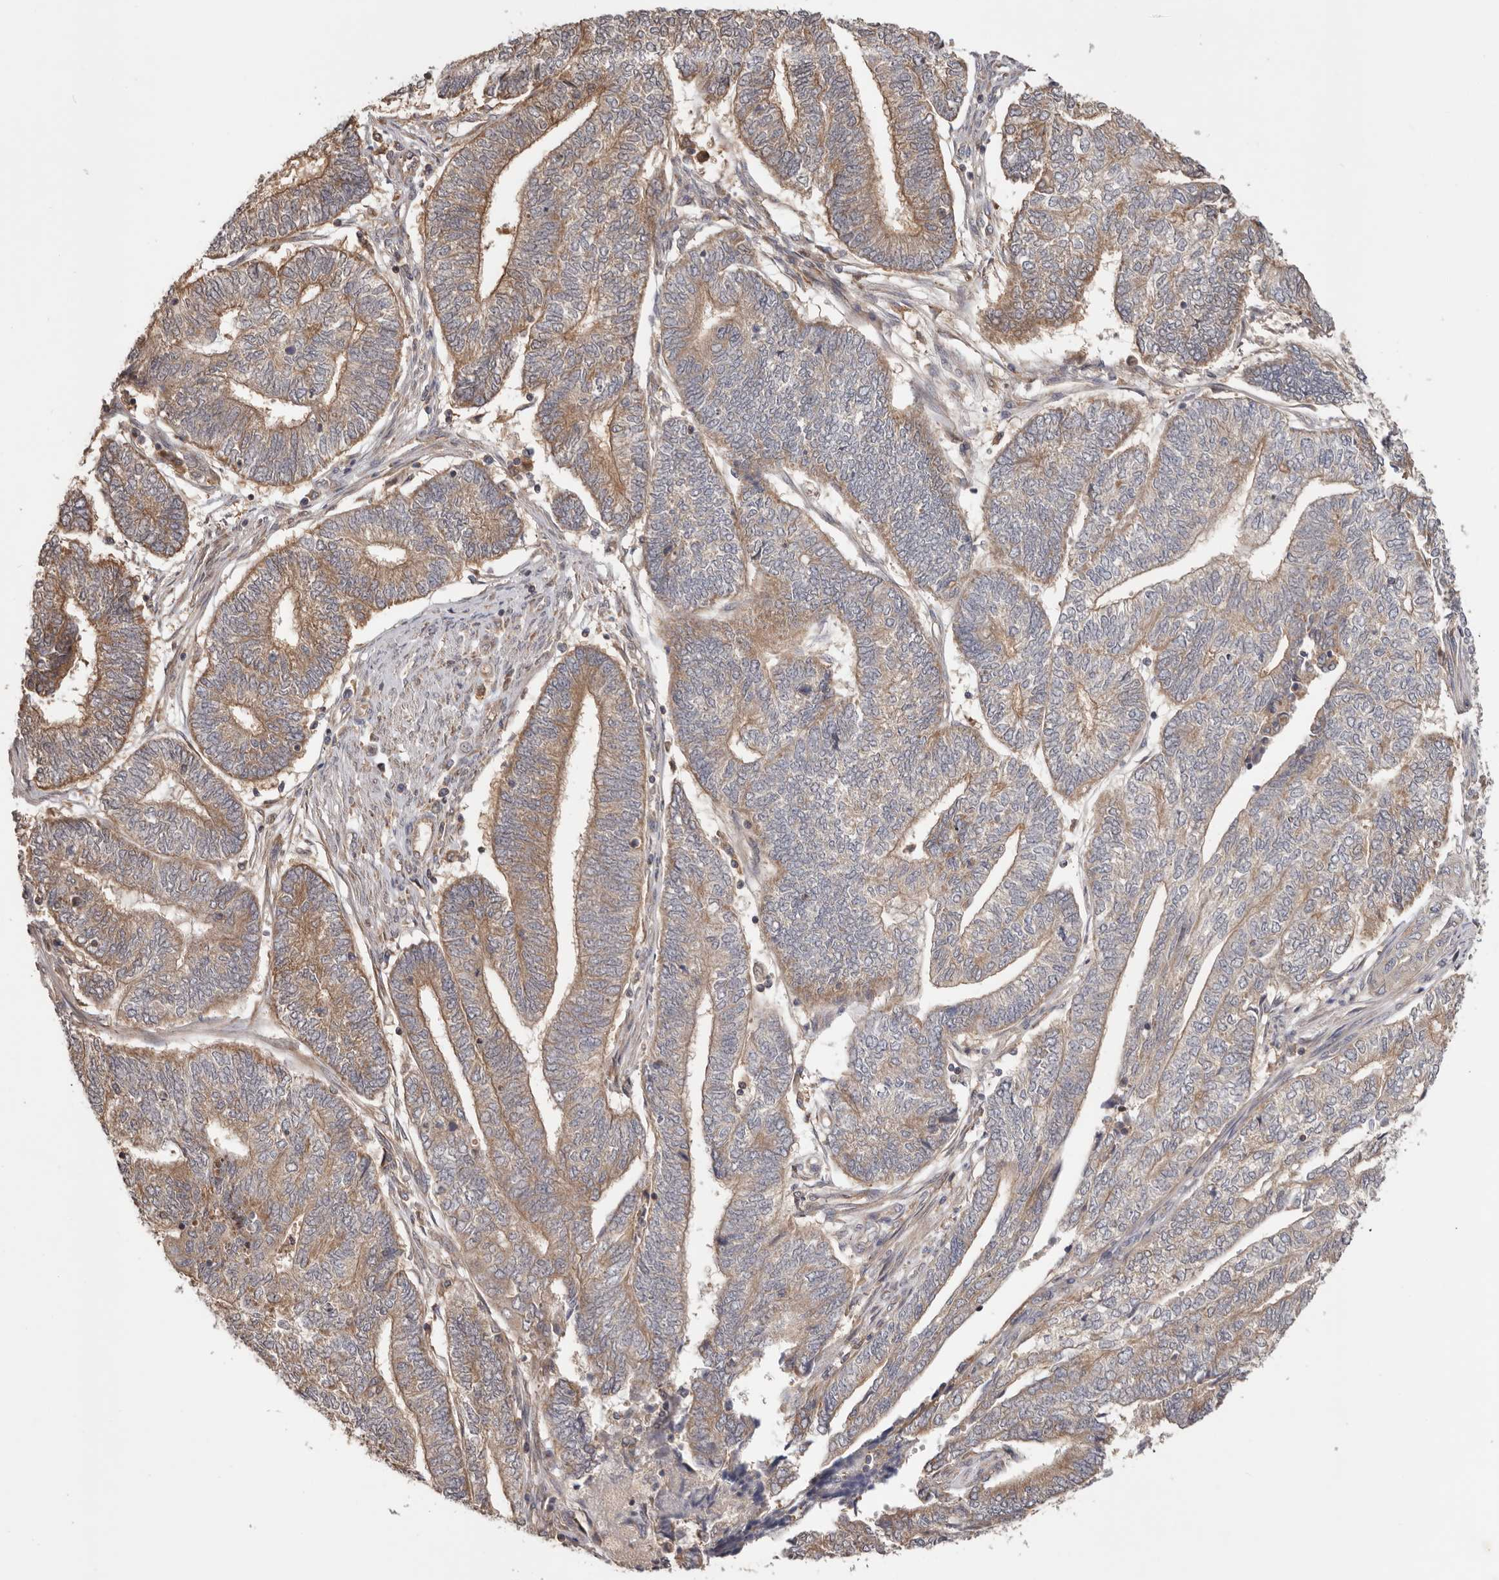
{"staining": {"intensity": "moderate", "quantity": ">75%", "location": "cytoplasmic/membranous"}, "tissue": "endometrial cancer", "cell_type": "Tumor cells", "image_type": "cancer", "snomed": [{"axis": "morphology", "description": "Adenocarcinoma, NOS"}, {"axis": "topography", "description": "Uterus"}, {"axis": "topography", "description": "Endometrium"}], "caption": "Immunohistochemistry (IHC) (DAB (3,3'-diaminobenzidine)) staining of human adenocarcinoma (endometrial) shows moderate cytoplasmic/membranous protein staining in about >75% of tumor cells. The protein of interest is stained brown, and the nuclei are stained in blue (DAB (3,3'-diaminobenzidine) IHC with brightfield microscopy, high magnification).", "gene": "LRP6", "patient": {"sex": "female", "age": 70}}